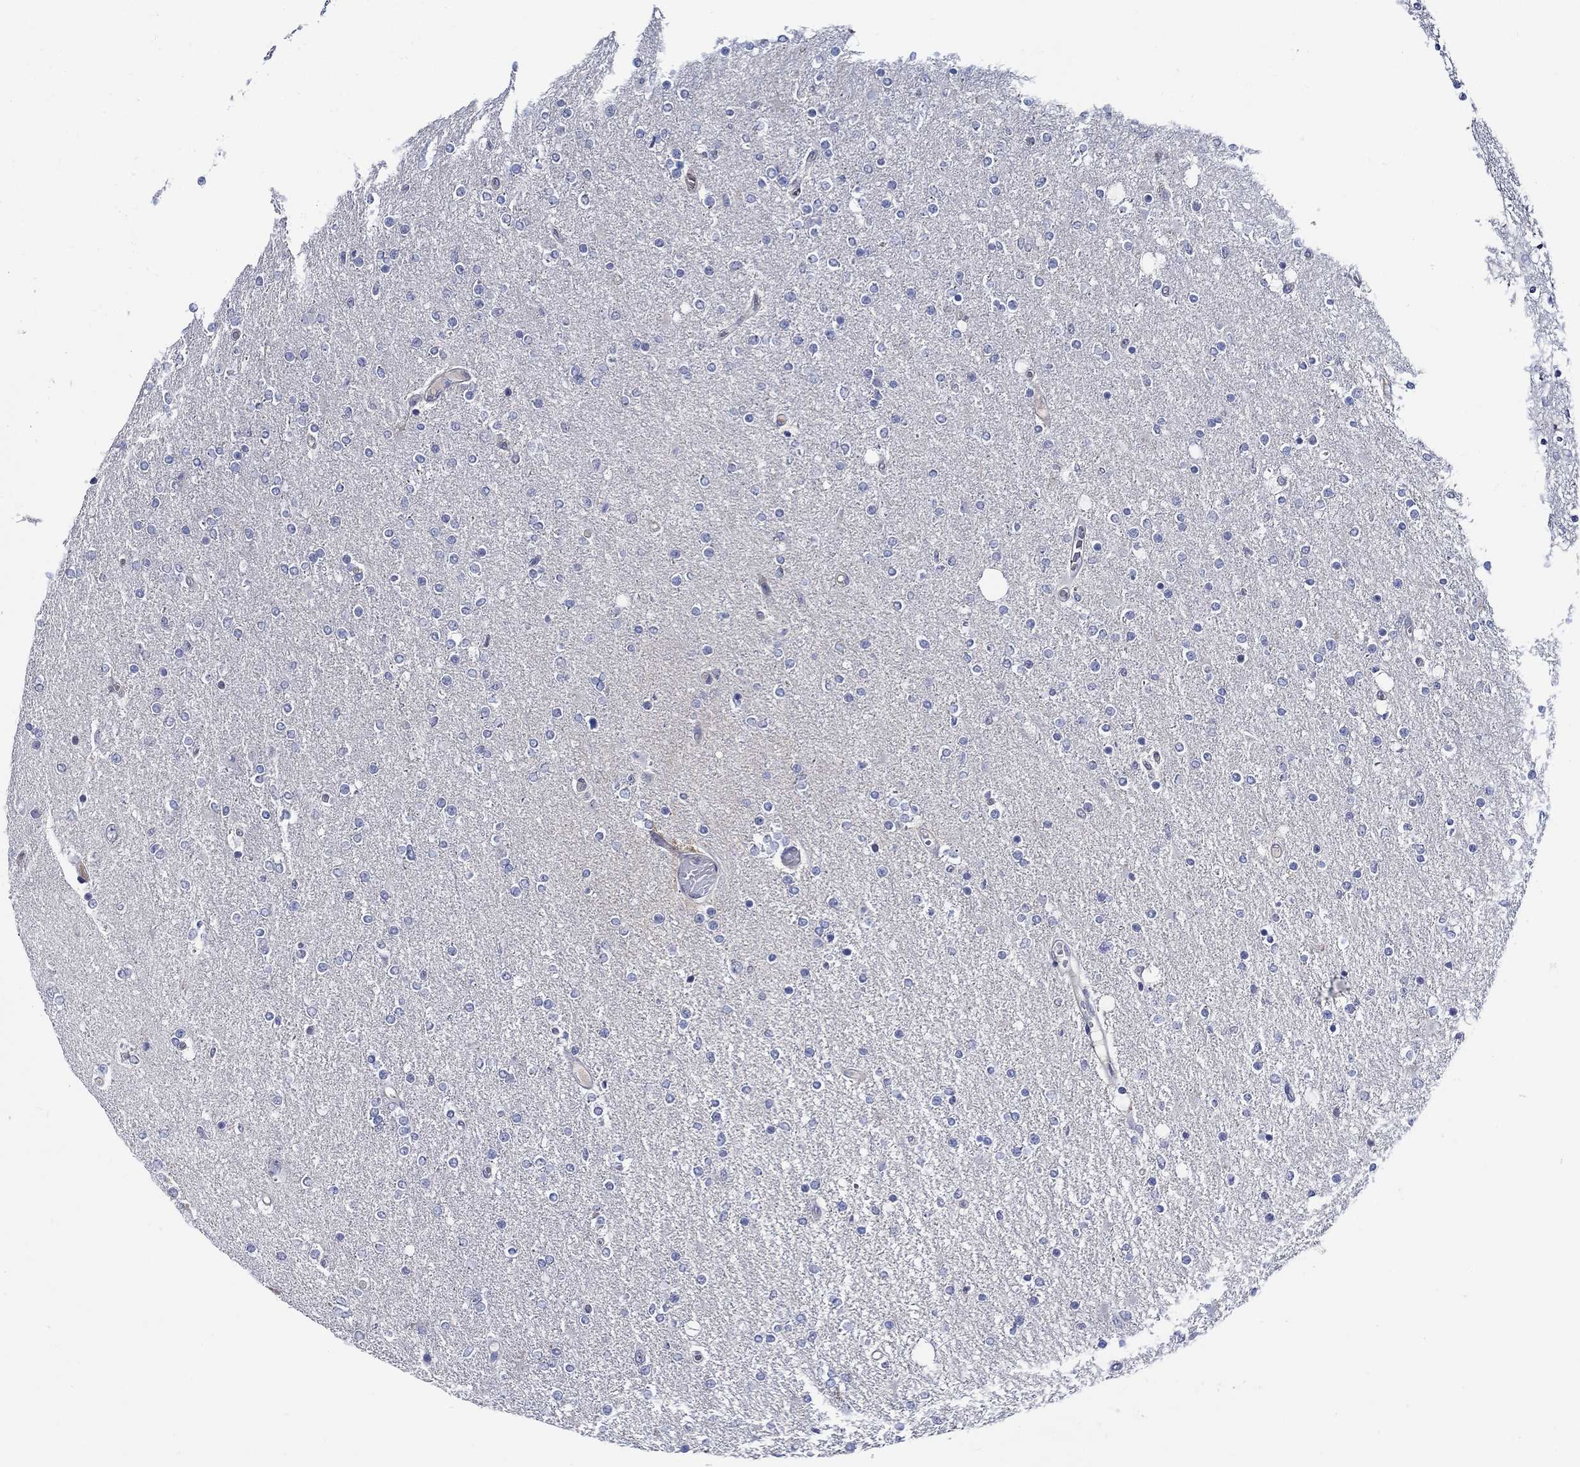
{"staining": {"intensity": "negative", "quantity": "none", "location": "none"}, "tissue": "glioma", "cell_type": "Tumor cells", "image_type": "cancer", "snomed": [{"axis": "morphology", "description": "Glioma, malignant, High grade"}, {"axis": "topography", "description": "Cerebral cortex"}], "caption": "Tumor cells show no significant protein expression in malignant glioma (high-grade).", "gene": "ALOX12", "patient": {"sex": "male", "age": 70}}